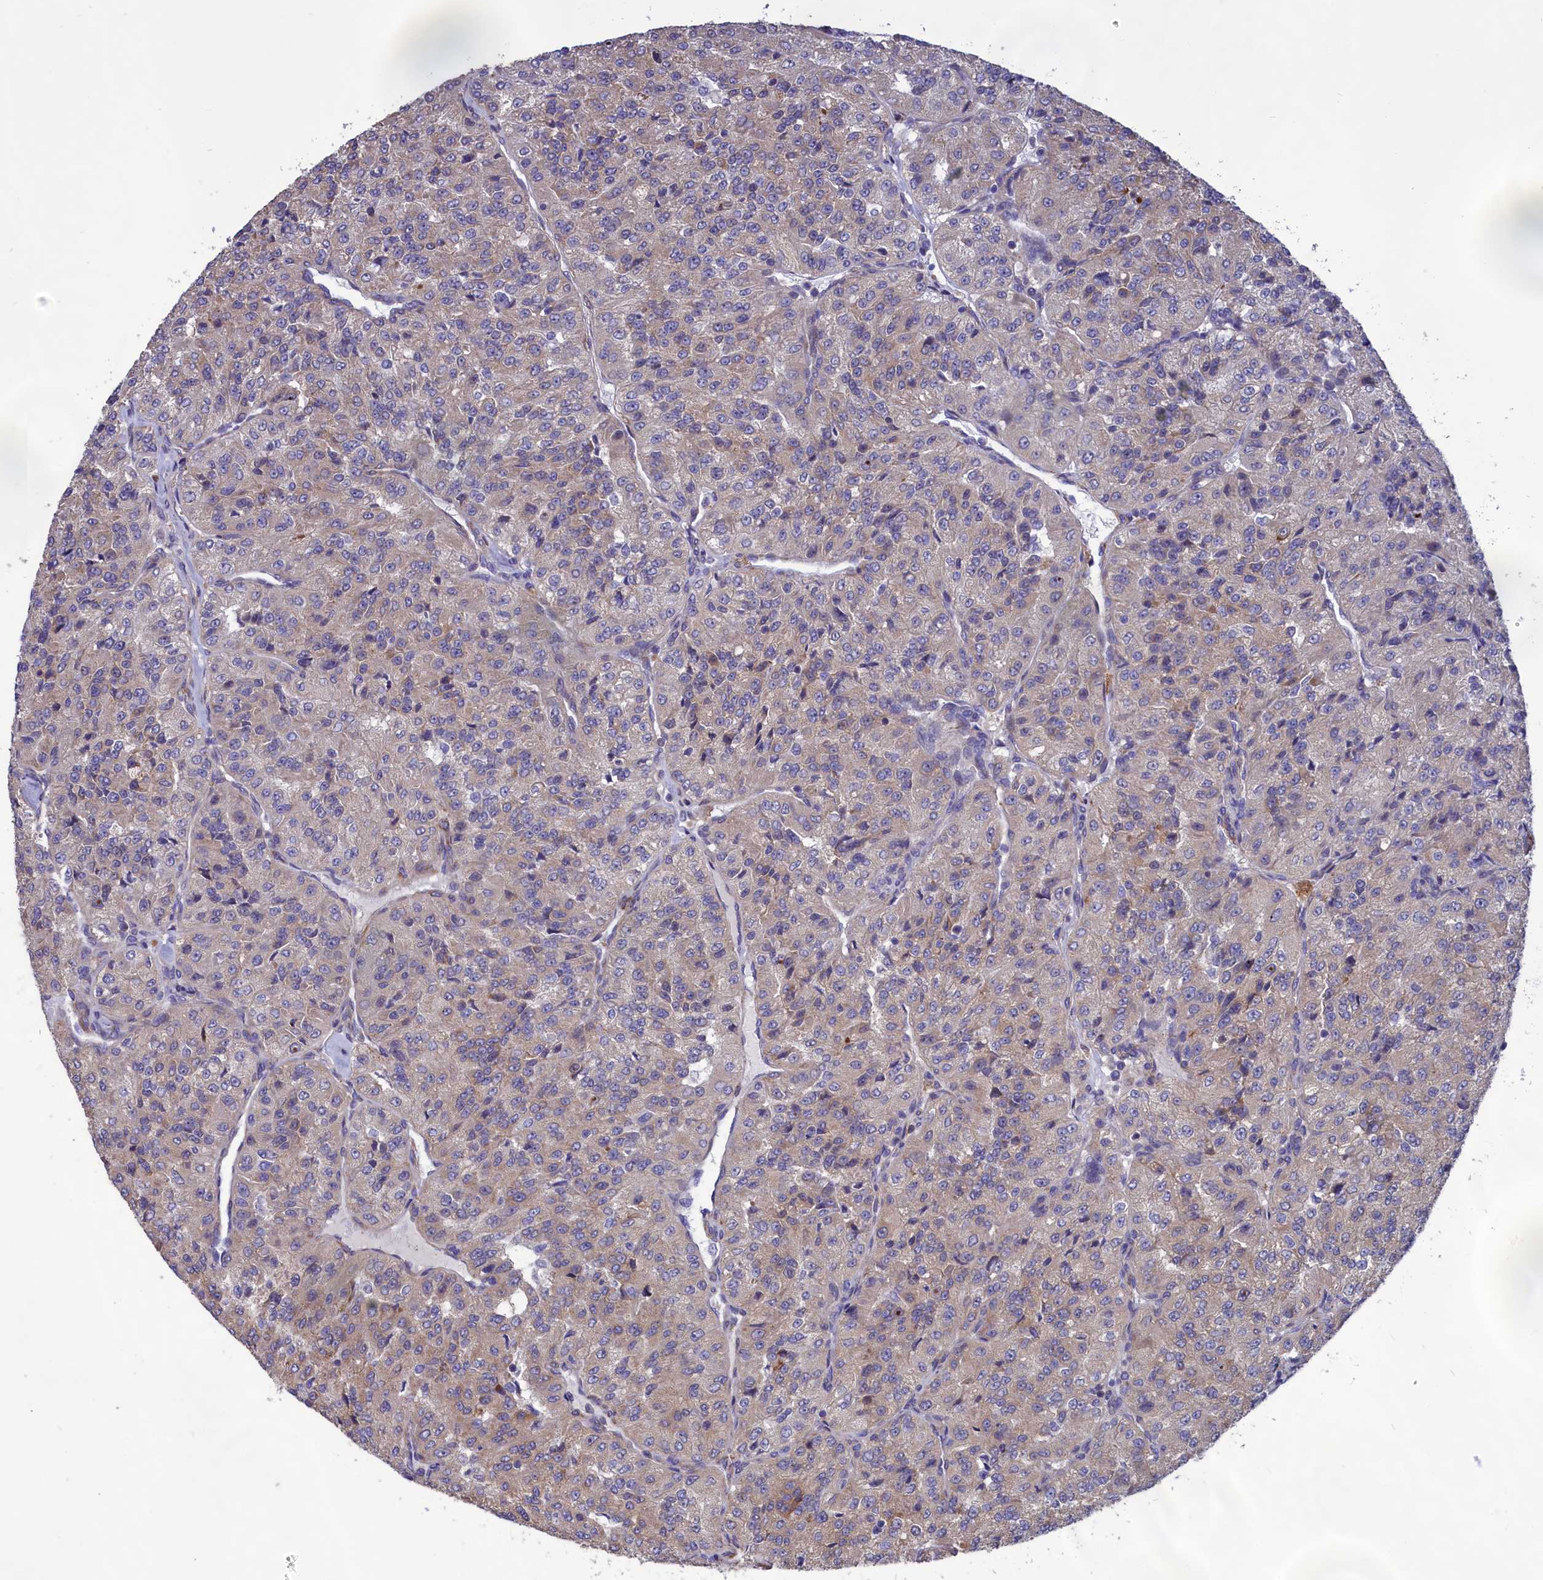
{"staining": {"intensity": "weak", "quantity": "25%-75%", "location": "cytoplasmic/membranous"}, "tissue": "renal cancer", "cell_type": "Tumor cells", "image_type": "cancer", "snomed": [{"axis": "morphology", "description": "Adenocarcinoma, NOS"}, {"axis": "topography", "description": "Kidney"}], "caption": "A histopathology image showing weak cytoplasmic/membranous expression in about 25%-75% of tumor cells in renal cancer (adenocarcinoma), as visualized by brown immunohistochemical staining.", "gene": "AMDHD2", "patient": {"sex": "female", "age": 63}}